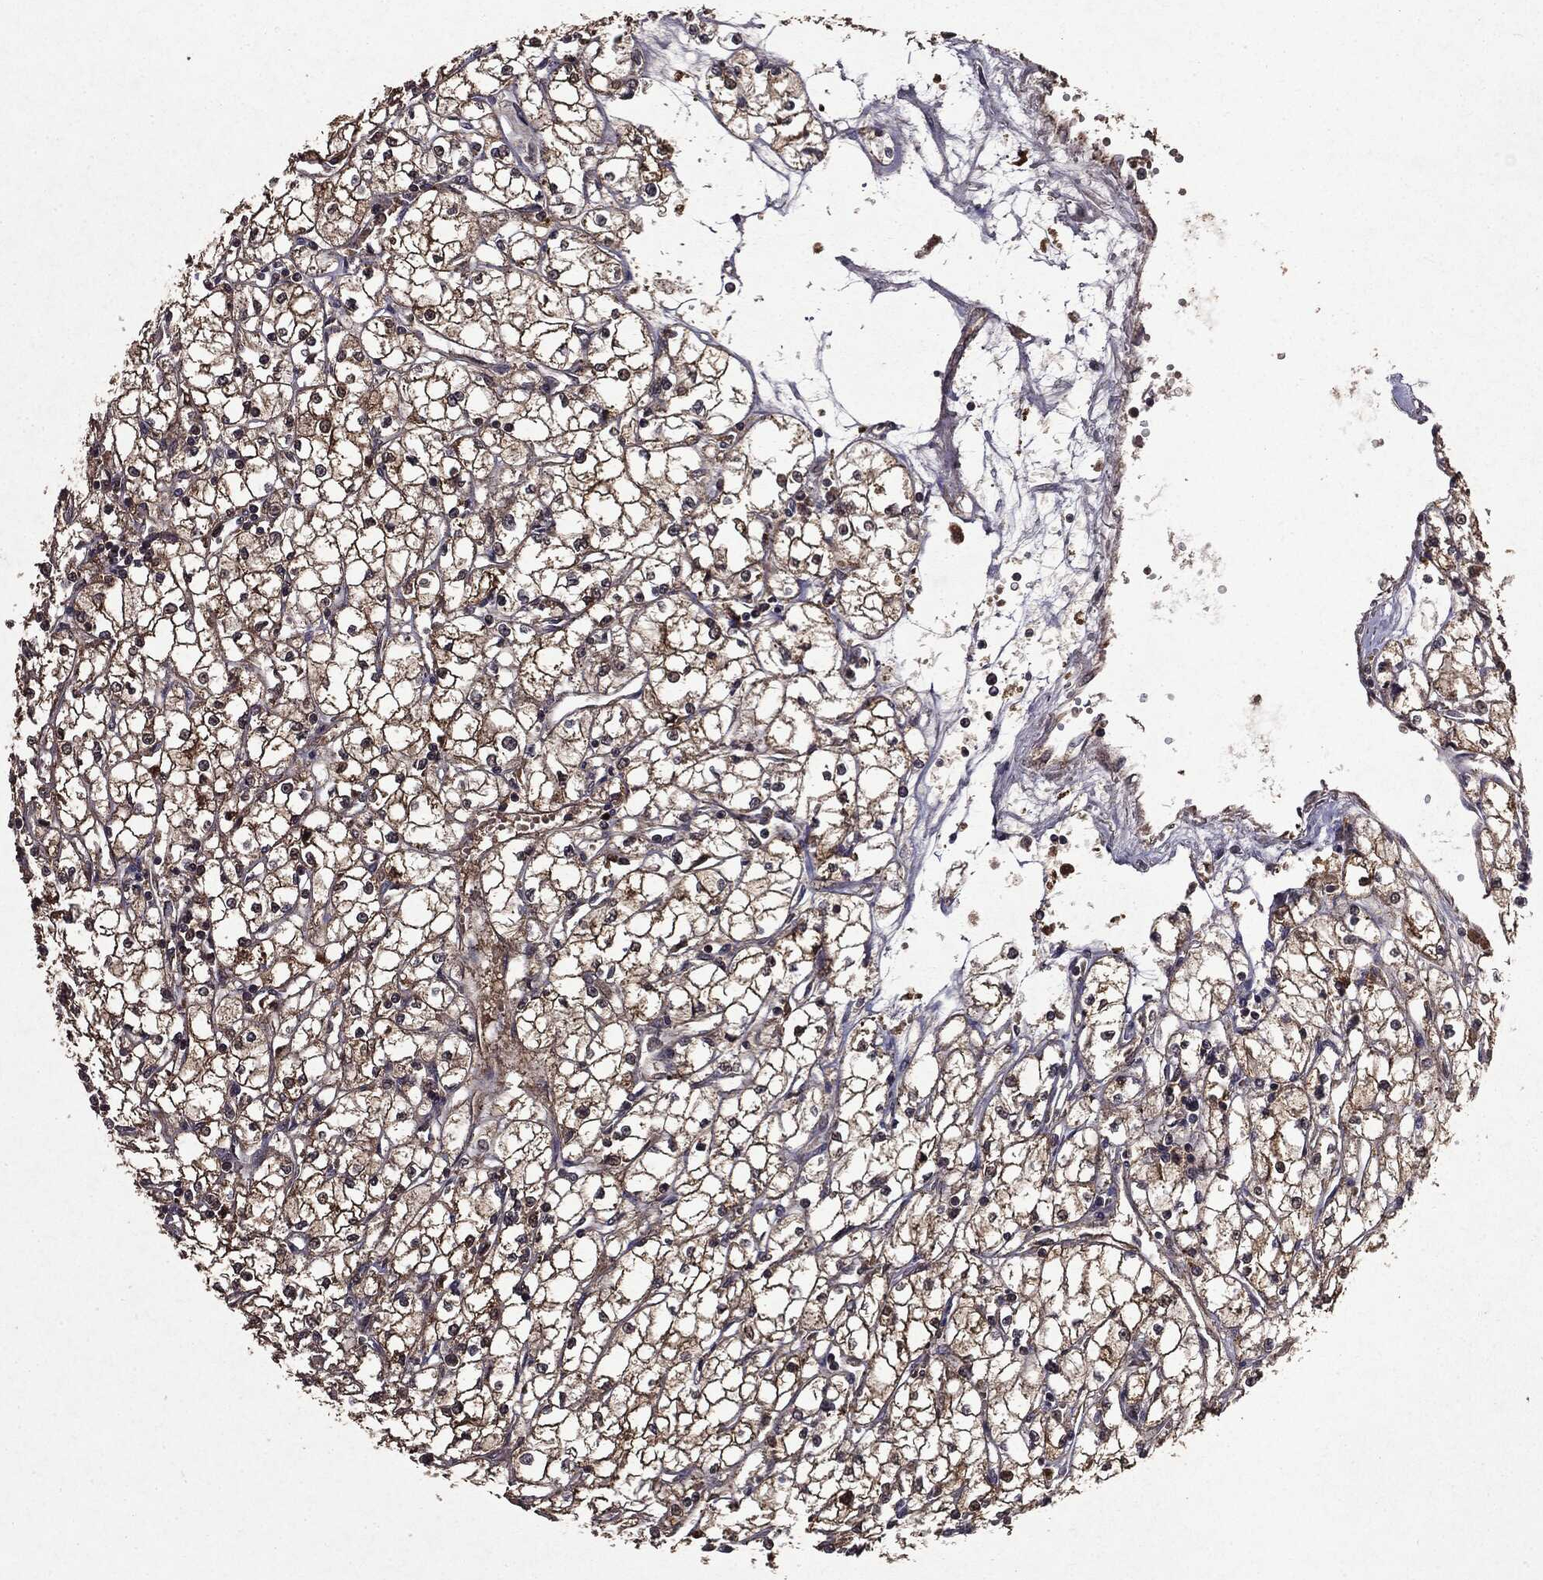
{"staining": {"intensity": "moderate", "quantity": ">75%", "location": "cytoplasmic/membranous"}, "tissue": "renal cancer", "cell_type": "Tumor cells", "image_type": "cancer", "snomed": [{"axis": "morphology", "description": "Adenocarcinoma, NOS"}, {"axis": "topography", "description": "Kidney"}], "caption": "DAB immunohistochemical staining of human renal adenocarcinoma displays moderate cytoplasmic/membranous protein expression in about >75% of tumor cells.", "gene": "MTOR", "patient": {"sex": "male", "age": 67}}